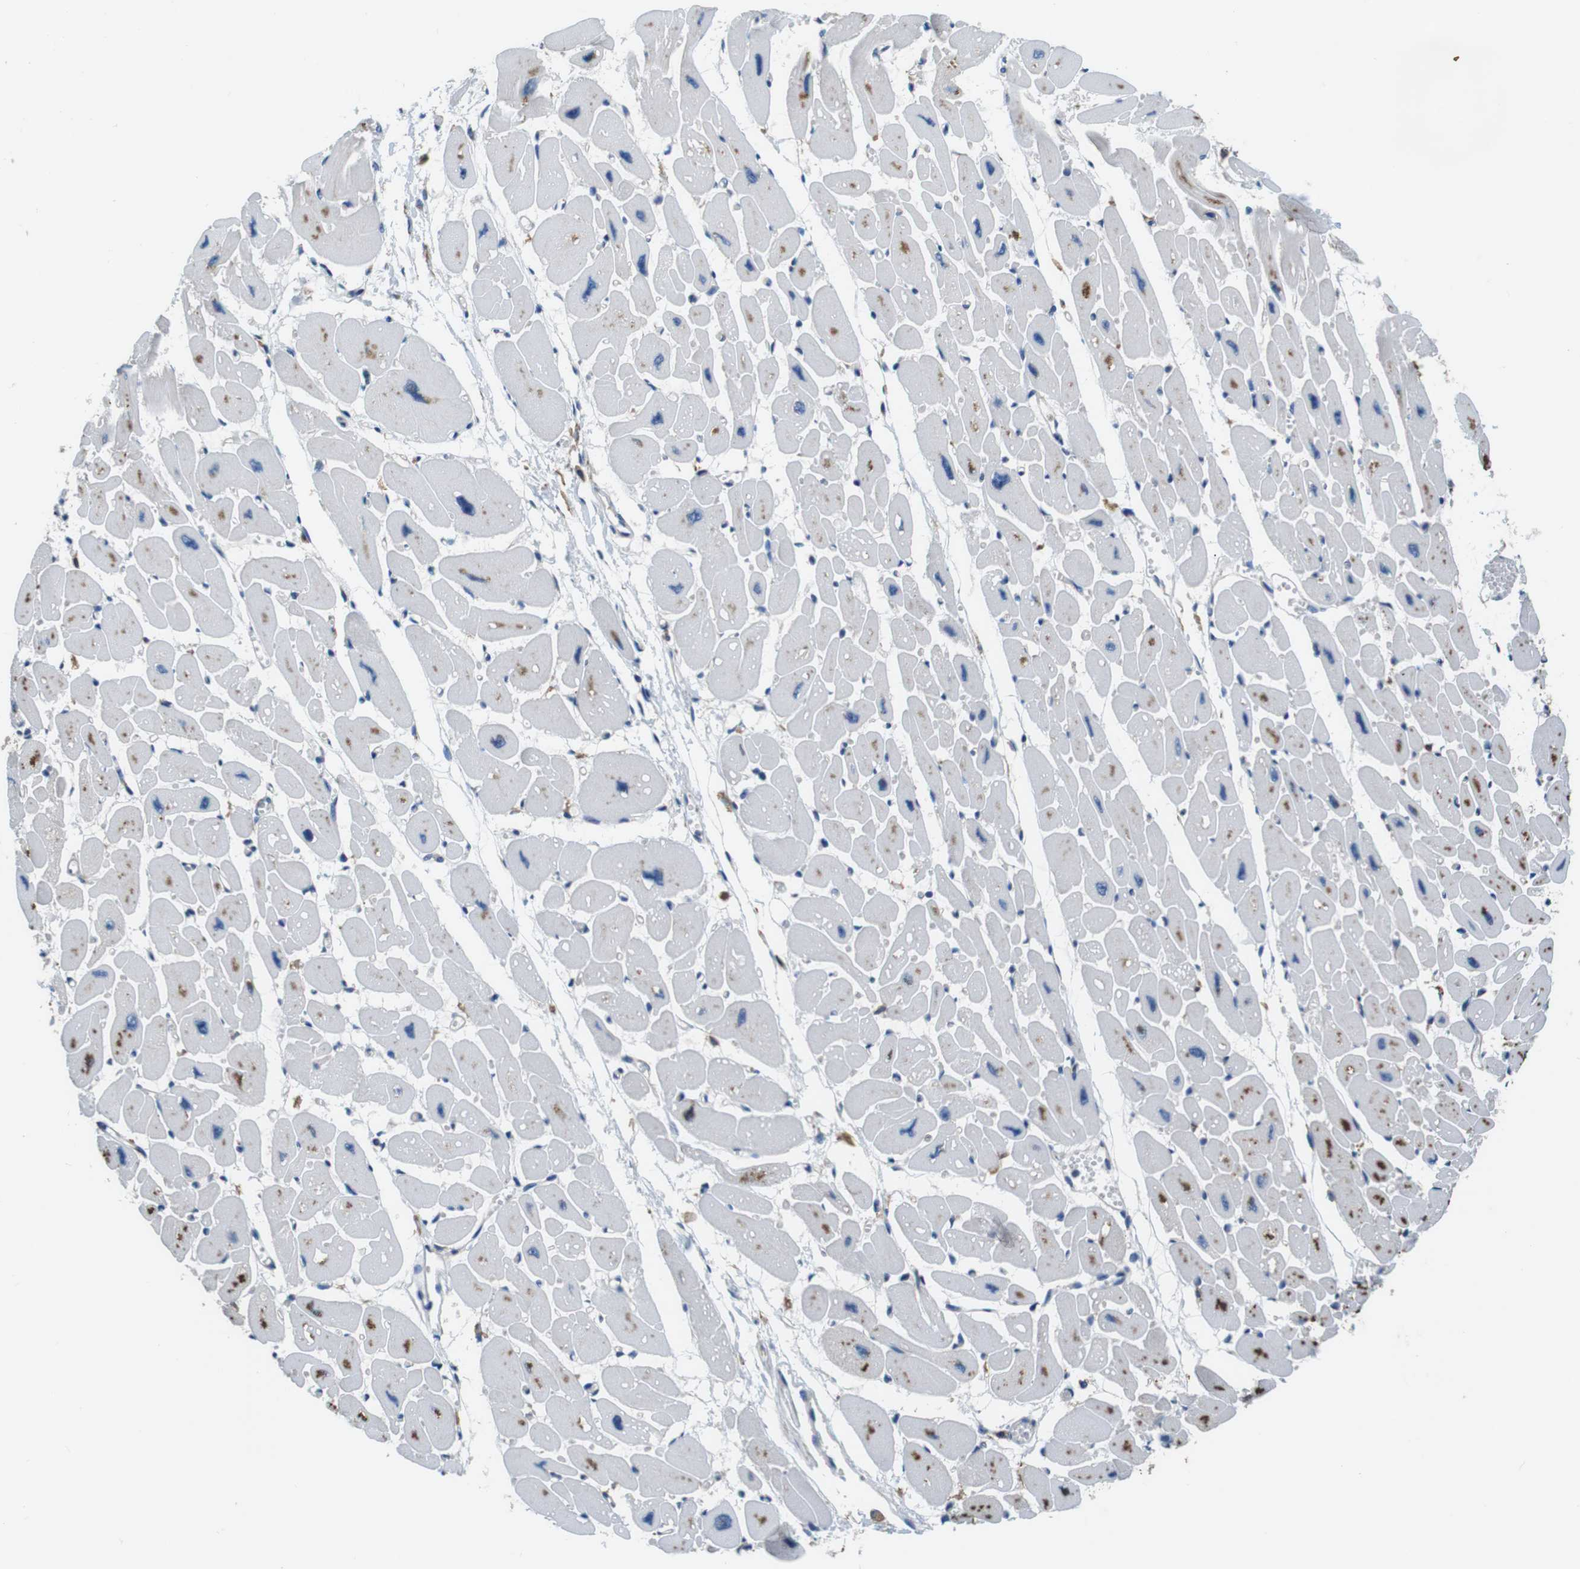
{"staining": {"intensity": "weak", "quantity": "<25%", "location": "cytoplasmic/membranous"}, "tissue": "heart muscle", "cell_type": "Cardiomyocytes", "image_type": "normal", "snomed": [{"axis": "morphology", "description": "Normal tissue, NOS"}, {"axis": "topography", "description": "Heart"}], "caption": "The photomicrograph exhibits no staining of cardiomyocytes in unremarkable heart muscle. Nuclei are stained in blue.", "gene": "DENND4C", "patient": {"sex": "female", "age": 54}}